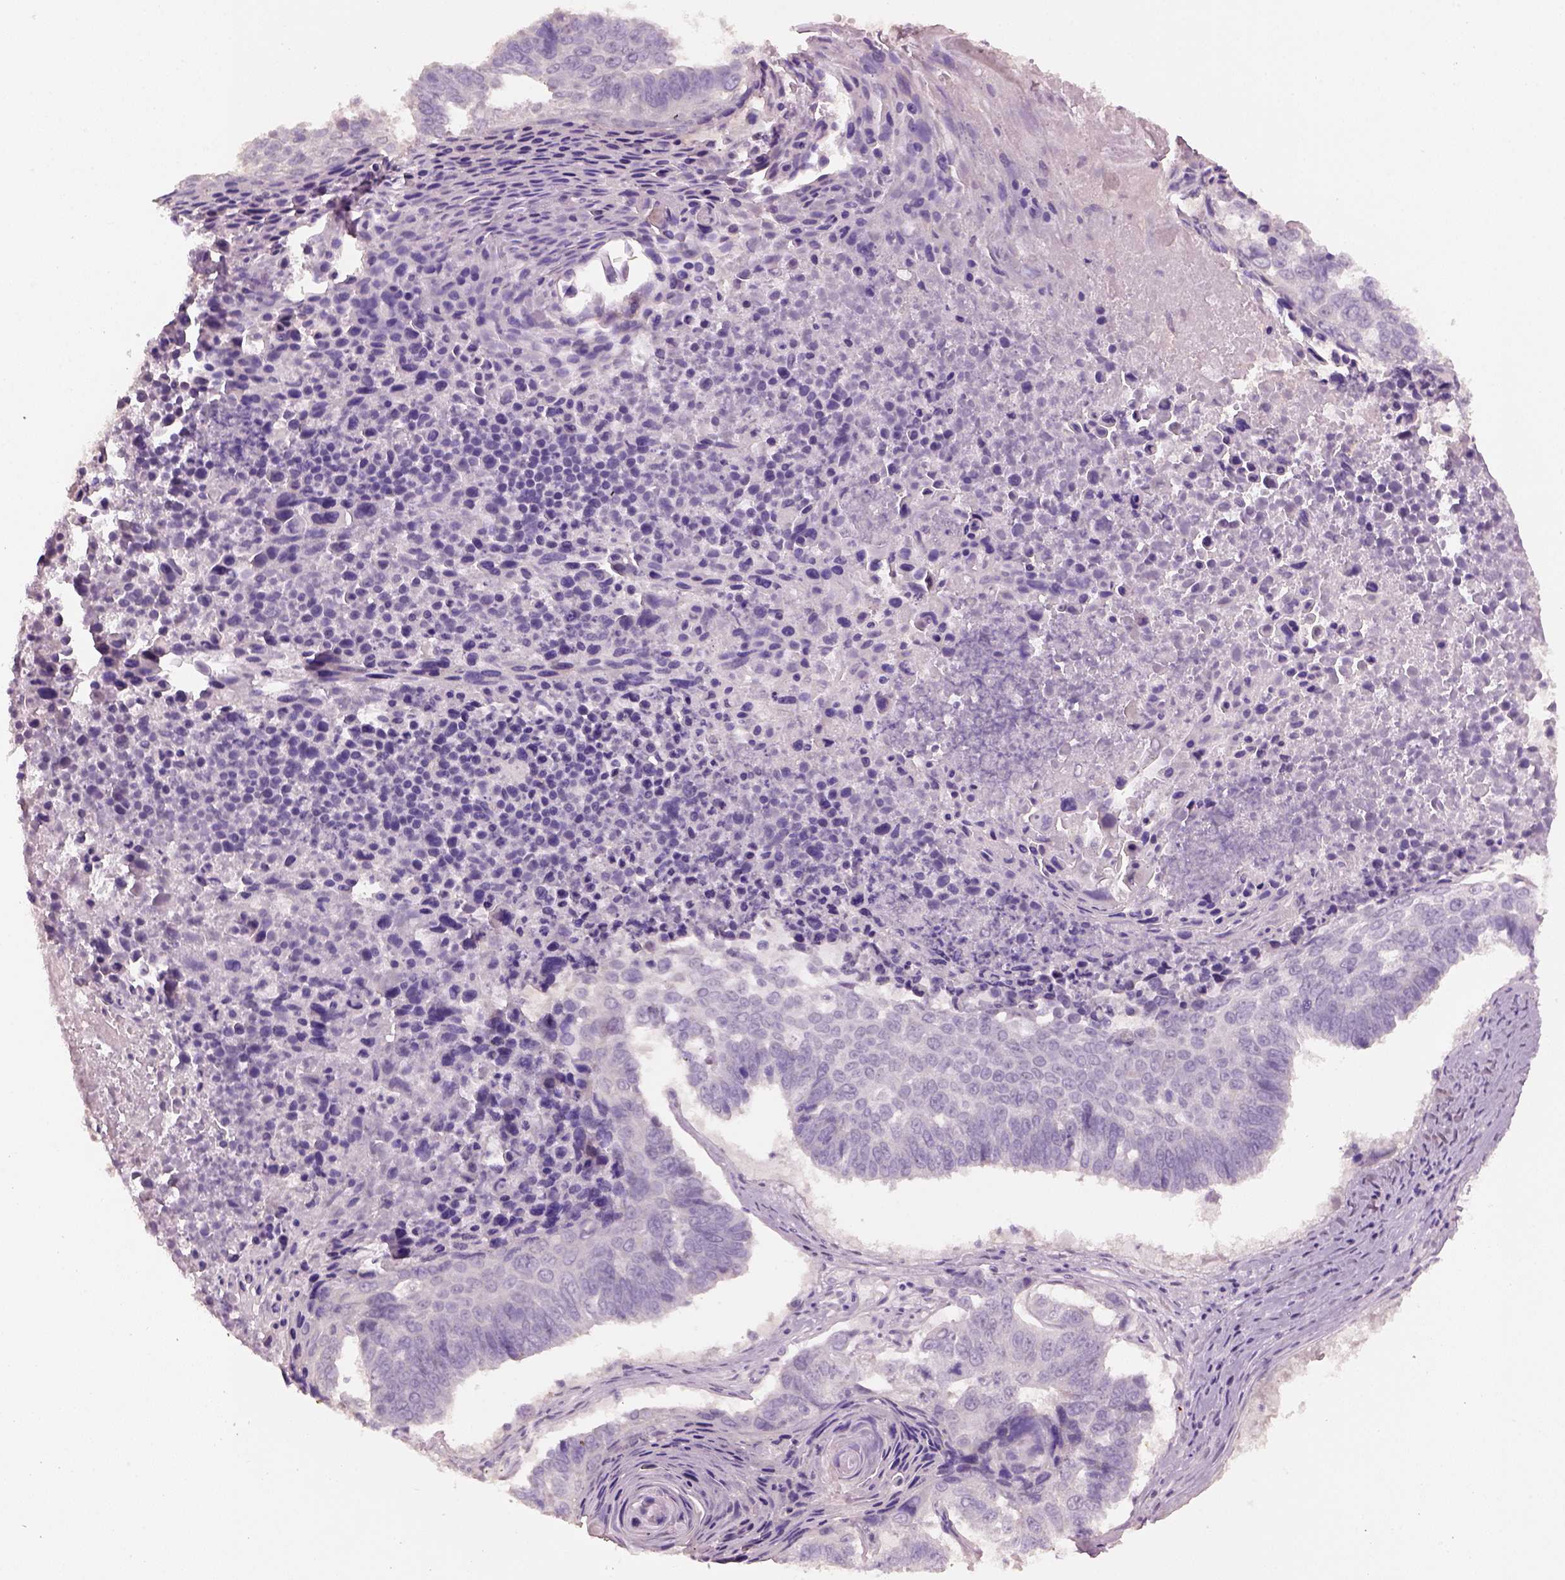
{"staining": {"intensity": "negative", "quantity": "none", "location": "none"}, "tissue": "lung cancer", "cell_type": "Tumor cells", "image_type": "cancer", "snomed": [{"axis": "morphology", "description": "Squamous cell carcinoma, NOS"}, {"axis": "topography", "description": "Lung"}], "caption": "High magnification brightfield microscopy of lung cancer (squamous cell carcinoma) stained with DAB (brown) and counterstained with hematoxylin (blue): tumor cells show no significant positivity. Nuclei are stained in blue.", "gene": "KCNIP3", "patient": {"sex": "male", "age": 73}}